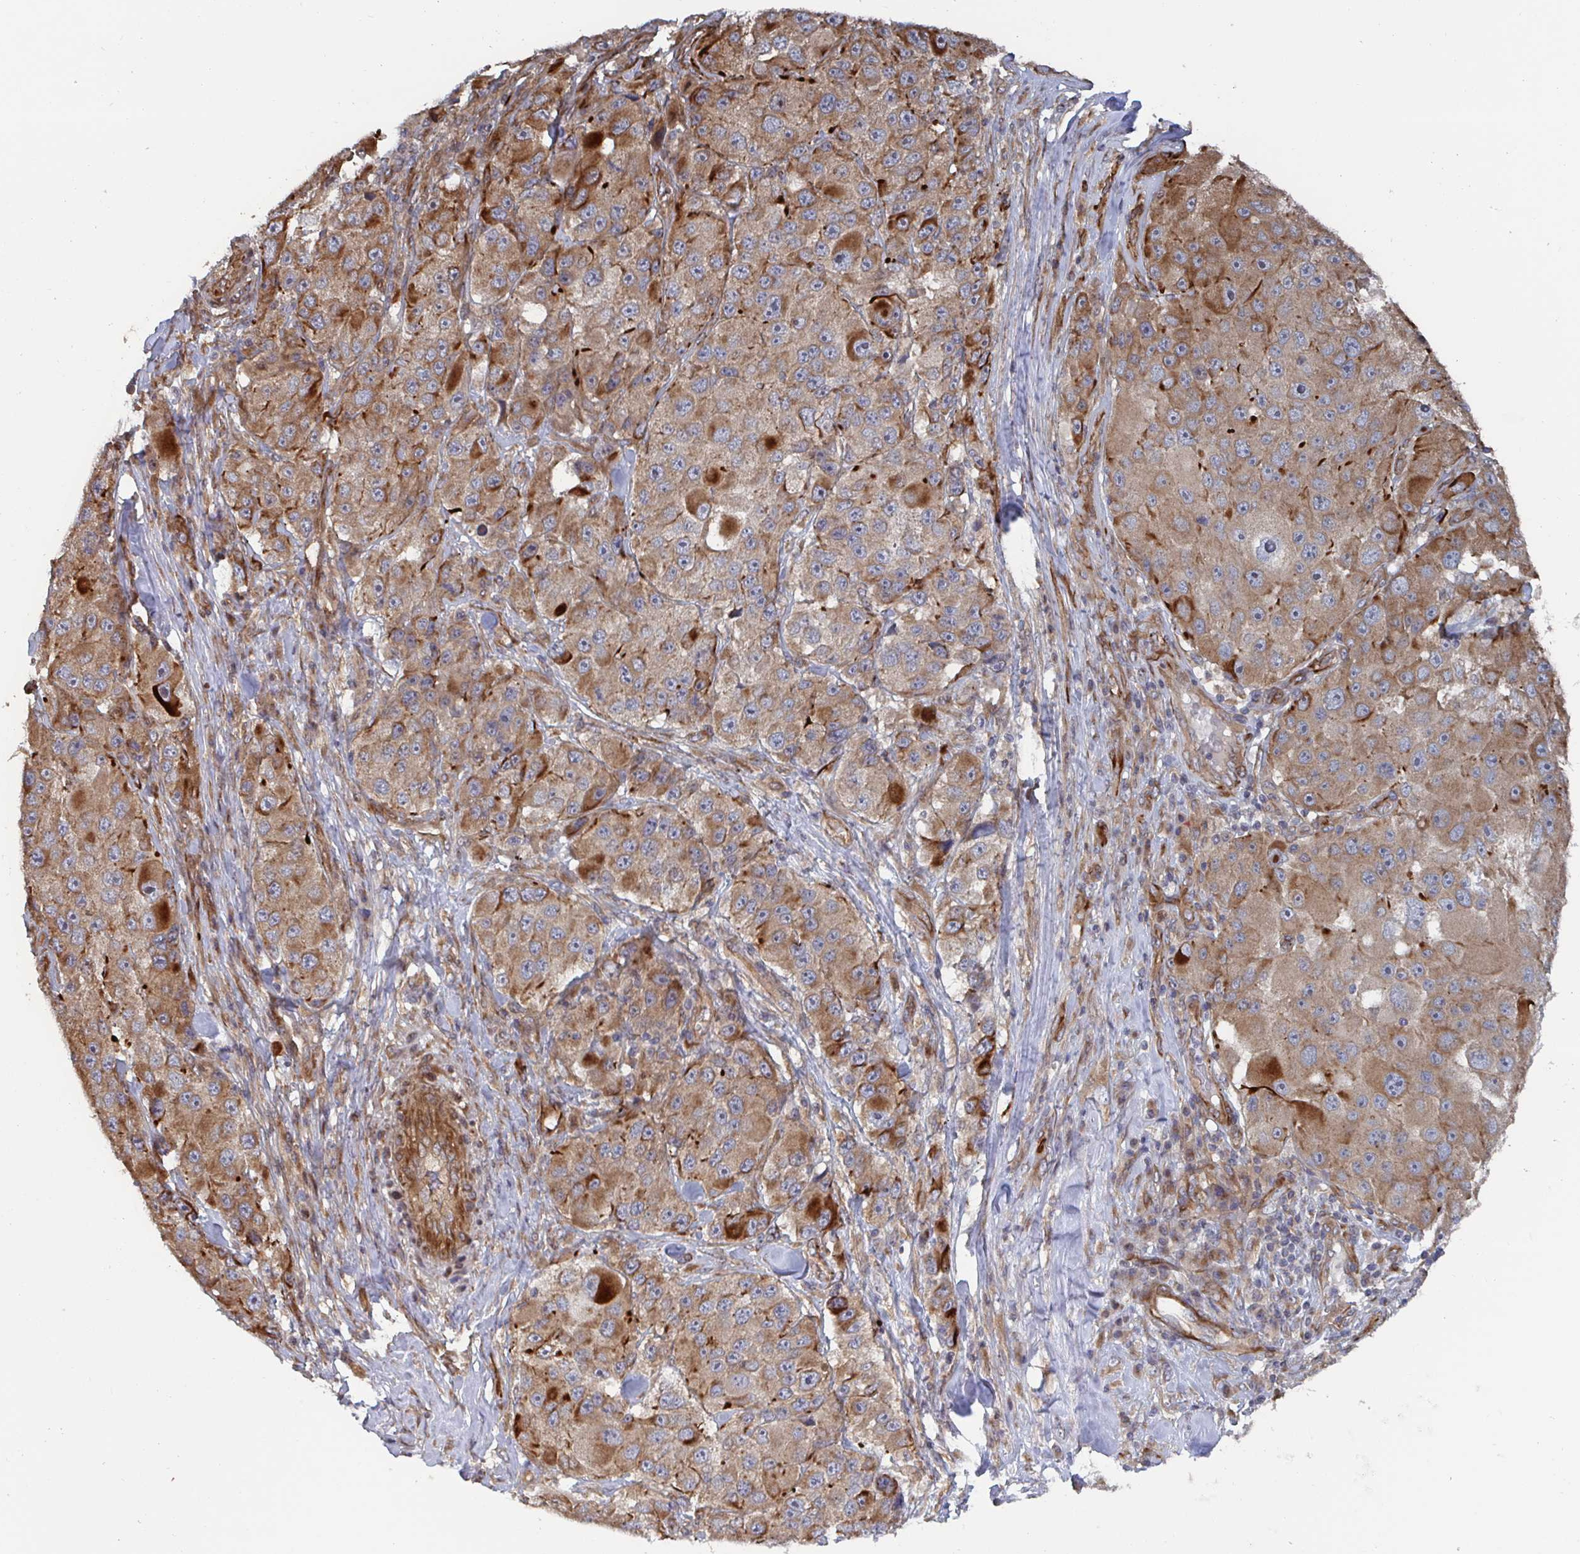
{"staining": {"intensity": "moderate", "quantity": ">75%", "location": "cytoplasmic/membranous"}, "tissue": "melanoma", "cell_type": "Tumor cells", "image_type": "cancer", "snomed": [{"axis": "morphology", "description": "Malignant melanoma, Metastatic site"}, {"axis": "topography", "description": "Lymph node"}], "caption": "Immunohistochemical staining of human malignant melanoma (metastatic site) reveals medium levels of moderate cytoplasmic/membranous protein expression in approximately >75% of tumor cells.", "gene": "DVL3", "patient": {"sex": "male", "age": 62}}